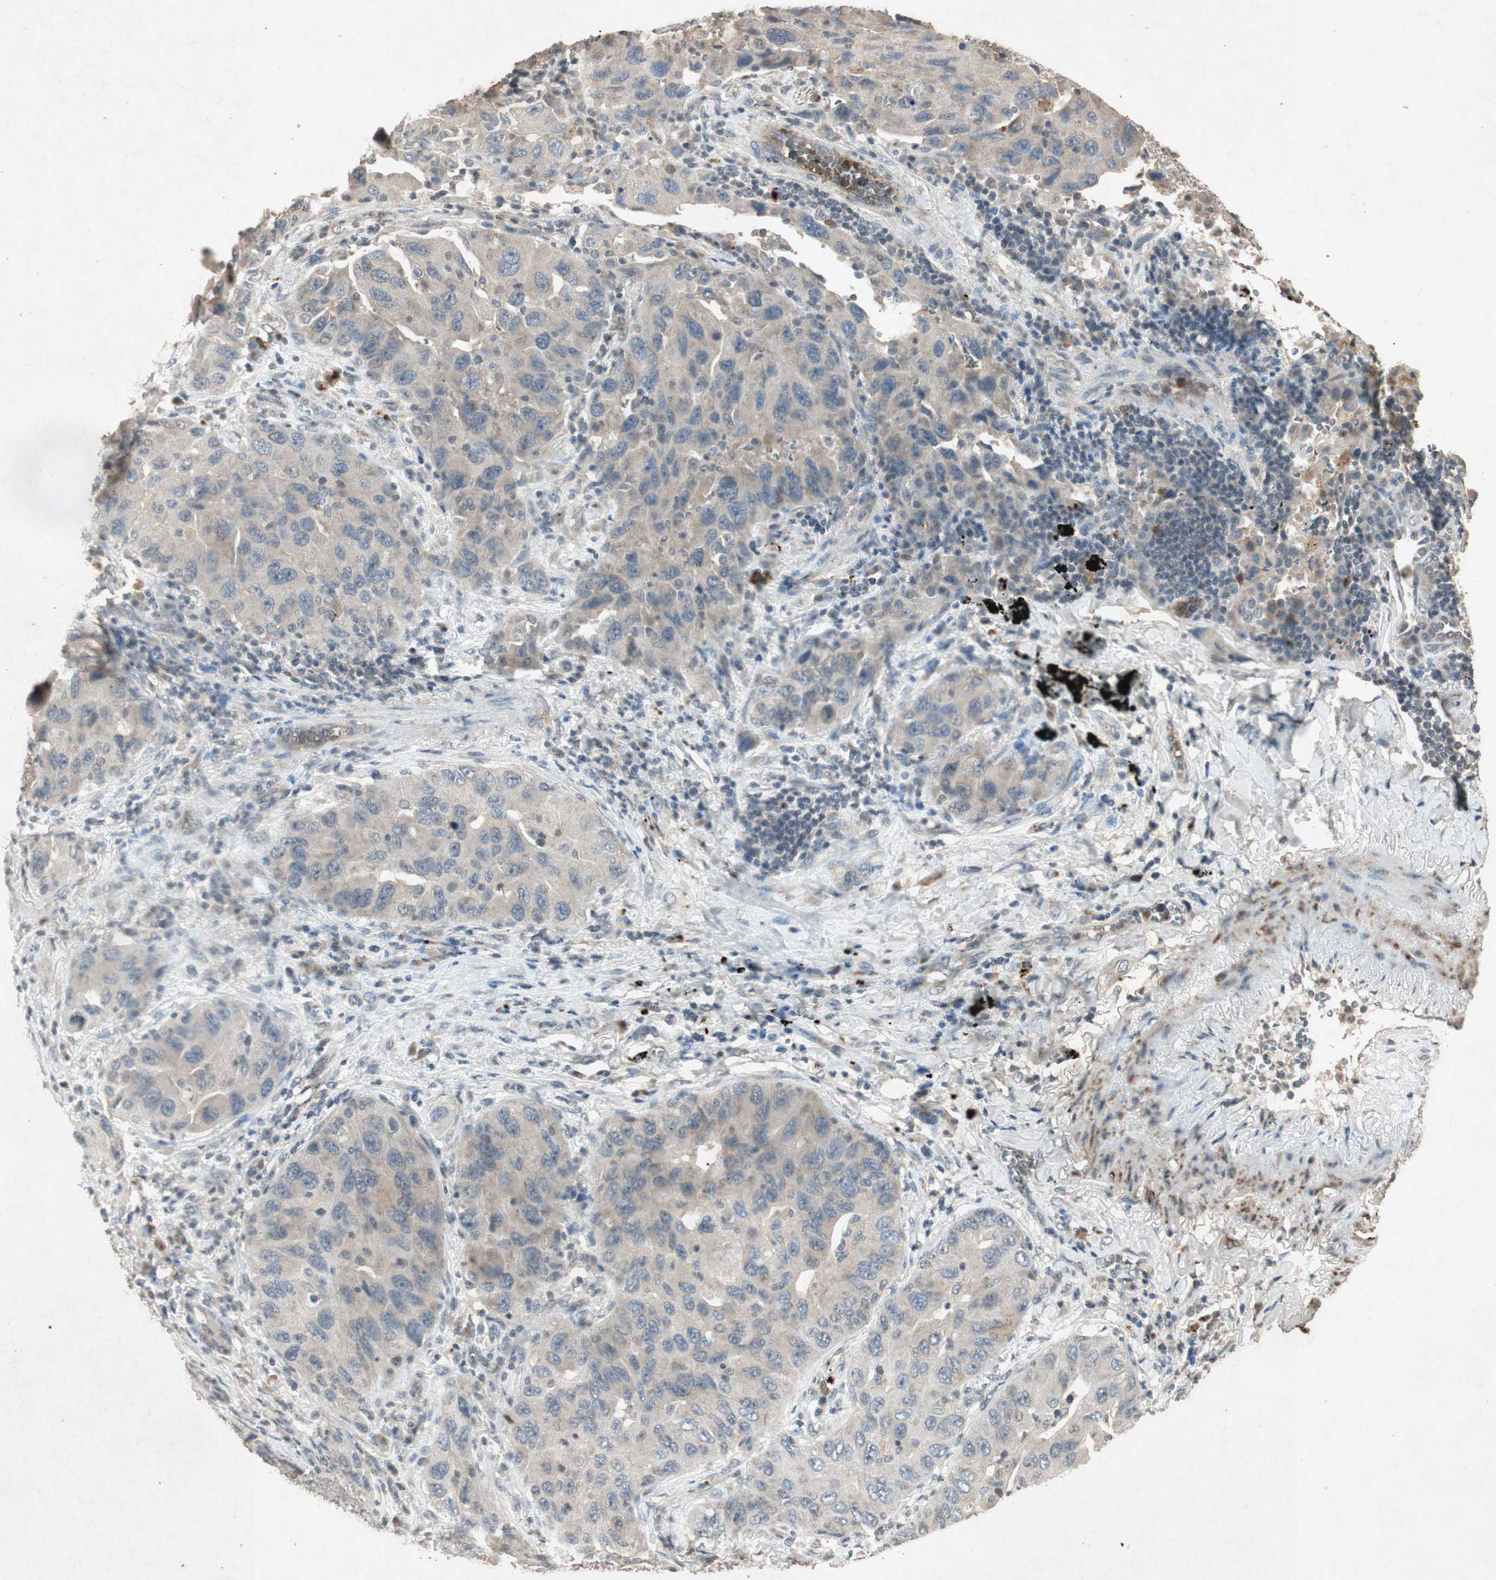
{"staining": {"intensity": "weak", "quantity": "25%-75%", "location": "cytoplasmic/membranous"}, "tissue": "lung cancer", "cell_type": "Tumor cells", "image_type": "cancer", "snomed": [{"axis": "morphology", "description": "Adenocarcinoma, NOS"}, {"axis": "topography", "description": "Lung"}], "caption": "Immunohistochemical staining of adenocarcinoma (lung) exhibits low levels of weak cytoplasmic/membranous positivity in approximately 25%-75% of tumor cells.", "gene": "MSRB1", "patient": {"sex": "female", "age": 65}}